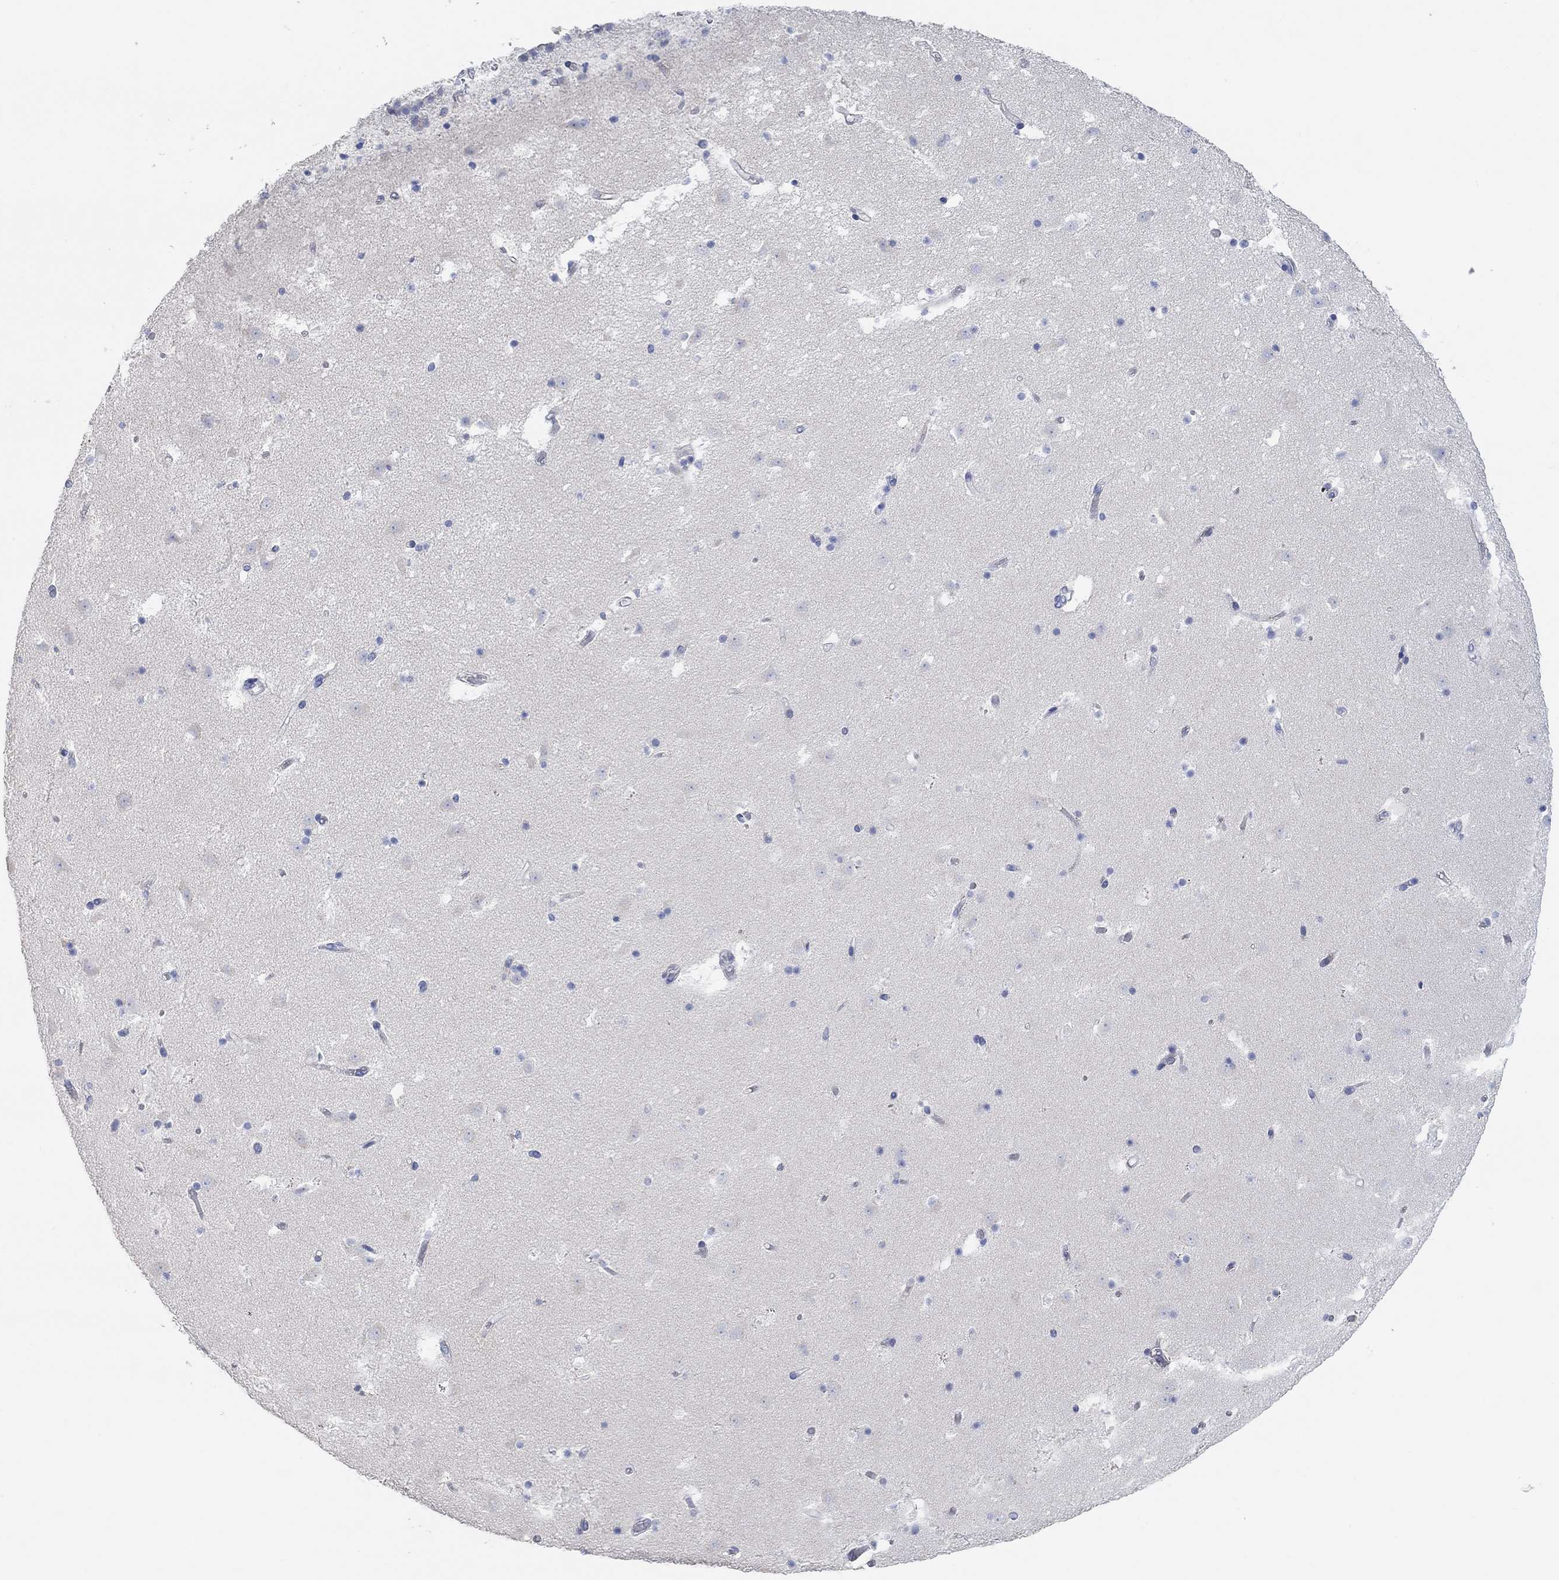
{"staining": {"intensity": "negative", "quantity": "none", "location": "none"}, "tissue": "caudate", "cell_type": "Glial cells", "image_type": "normal", "snomed": [{"axis": "morphology", "description": "Normal tissue, NOS"}, {"axis": "topography", "description": "Lateral ventricle wall"}], "caption": "High magnification brightfield microscopy of normal caudate stained with DAB (brown) and counterstained with hematoxylin (blue): glial cells show no significant expression. (DAB (3,3'-diaminobenzidine) immunohistochemistry, high magnification).", "gene": "NLRP14", "patient": {"sex": "female", "age": 42}}